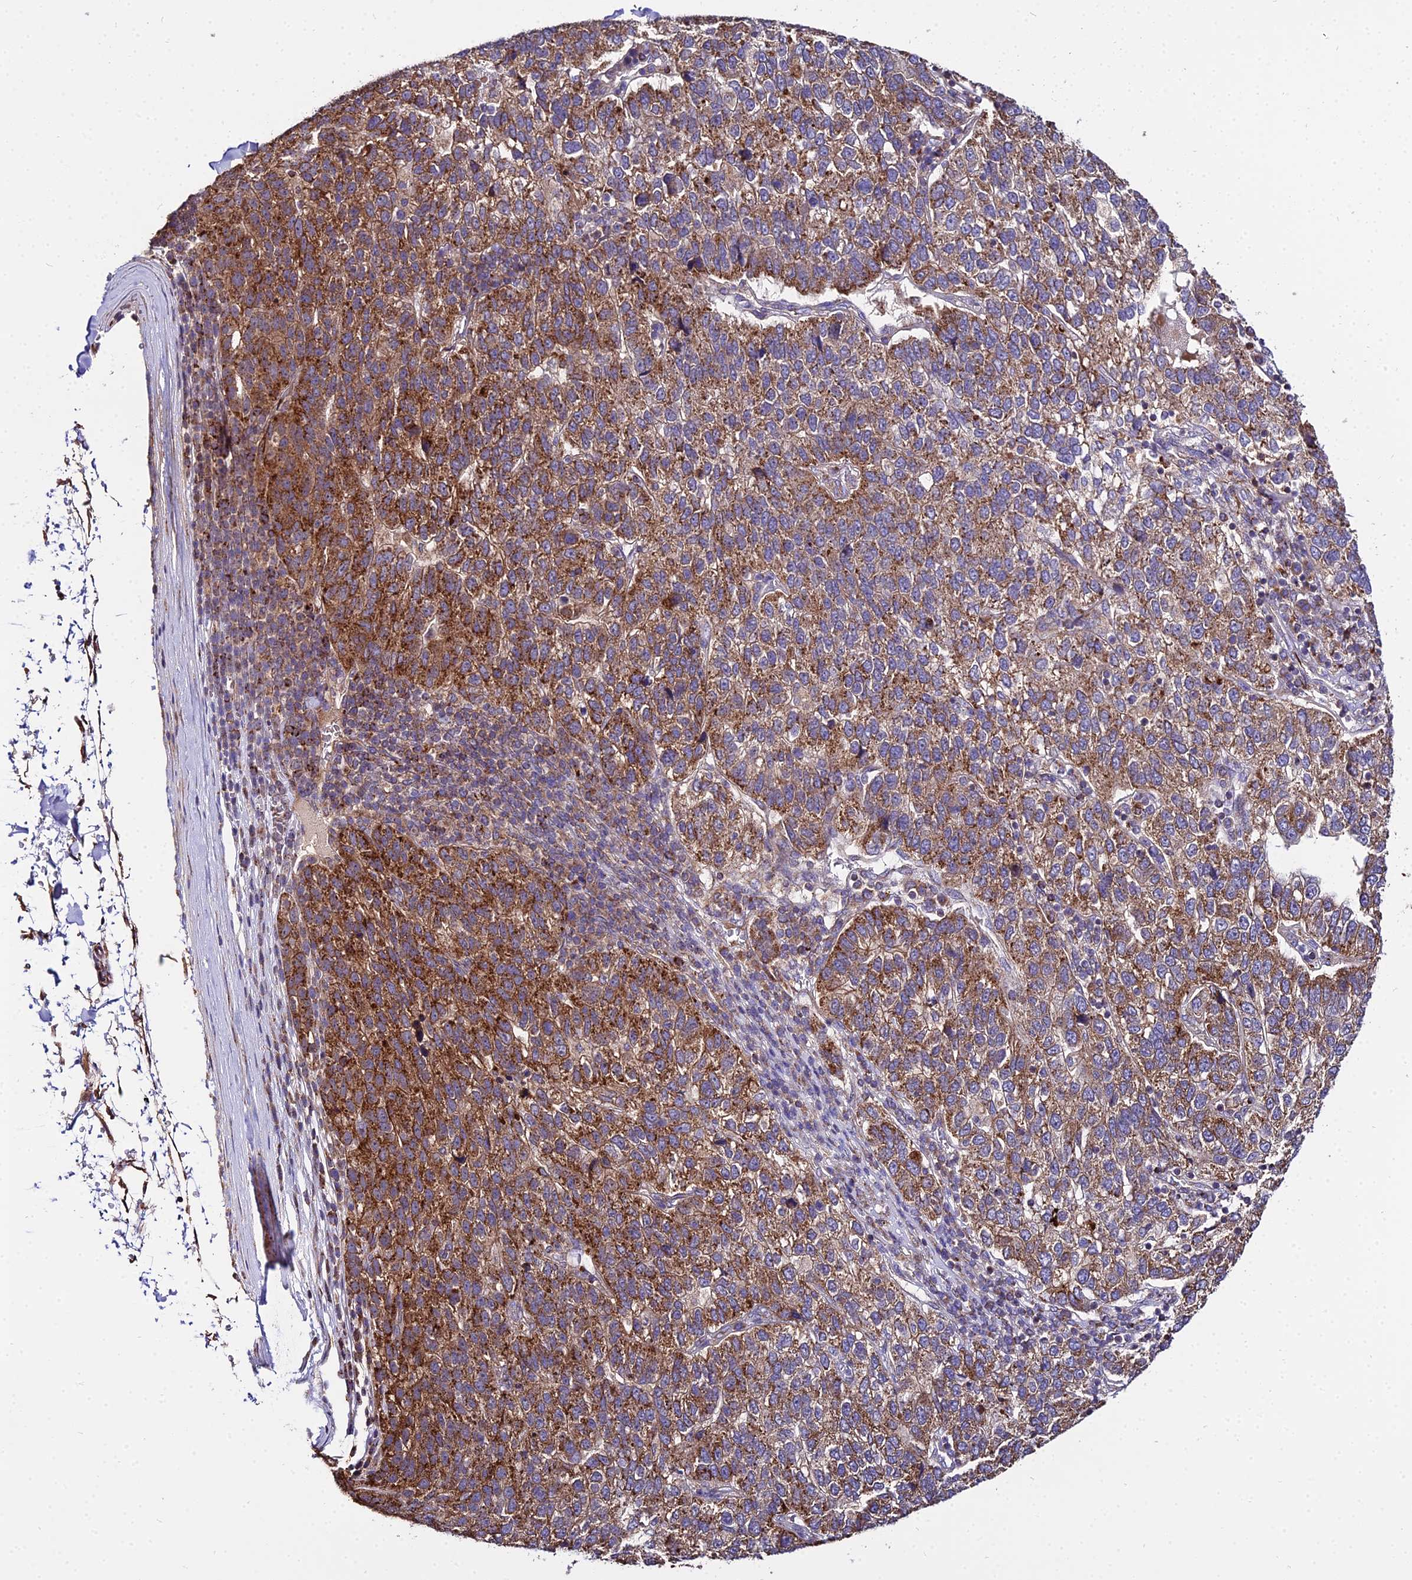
{"staining": {"intensity": "moderate", "quantity": ">75%", "location": "cytoplasmic/membranous"}, "tissue": "pancreatic cancer", "cell_type": "Tumor cells", "image_type": "cancer", "snomed": [{"axis": "morphology", "description": "Adenocarcinoma, NOS"}, {"axis": "topography", "description": "Pancreas"}], "caption": "The immunohistochemical stain labels moderate cytoplasmic/membranous expression in tumor cells of pancreatic adenocarcinoma tissue.", "gene": "PEX19", "patient": {"sex": "female", "age": 61}}